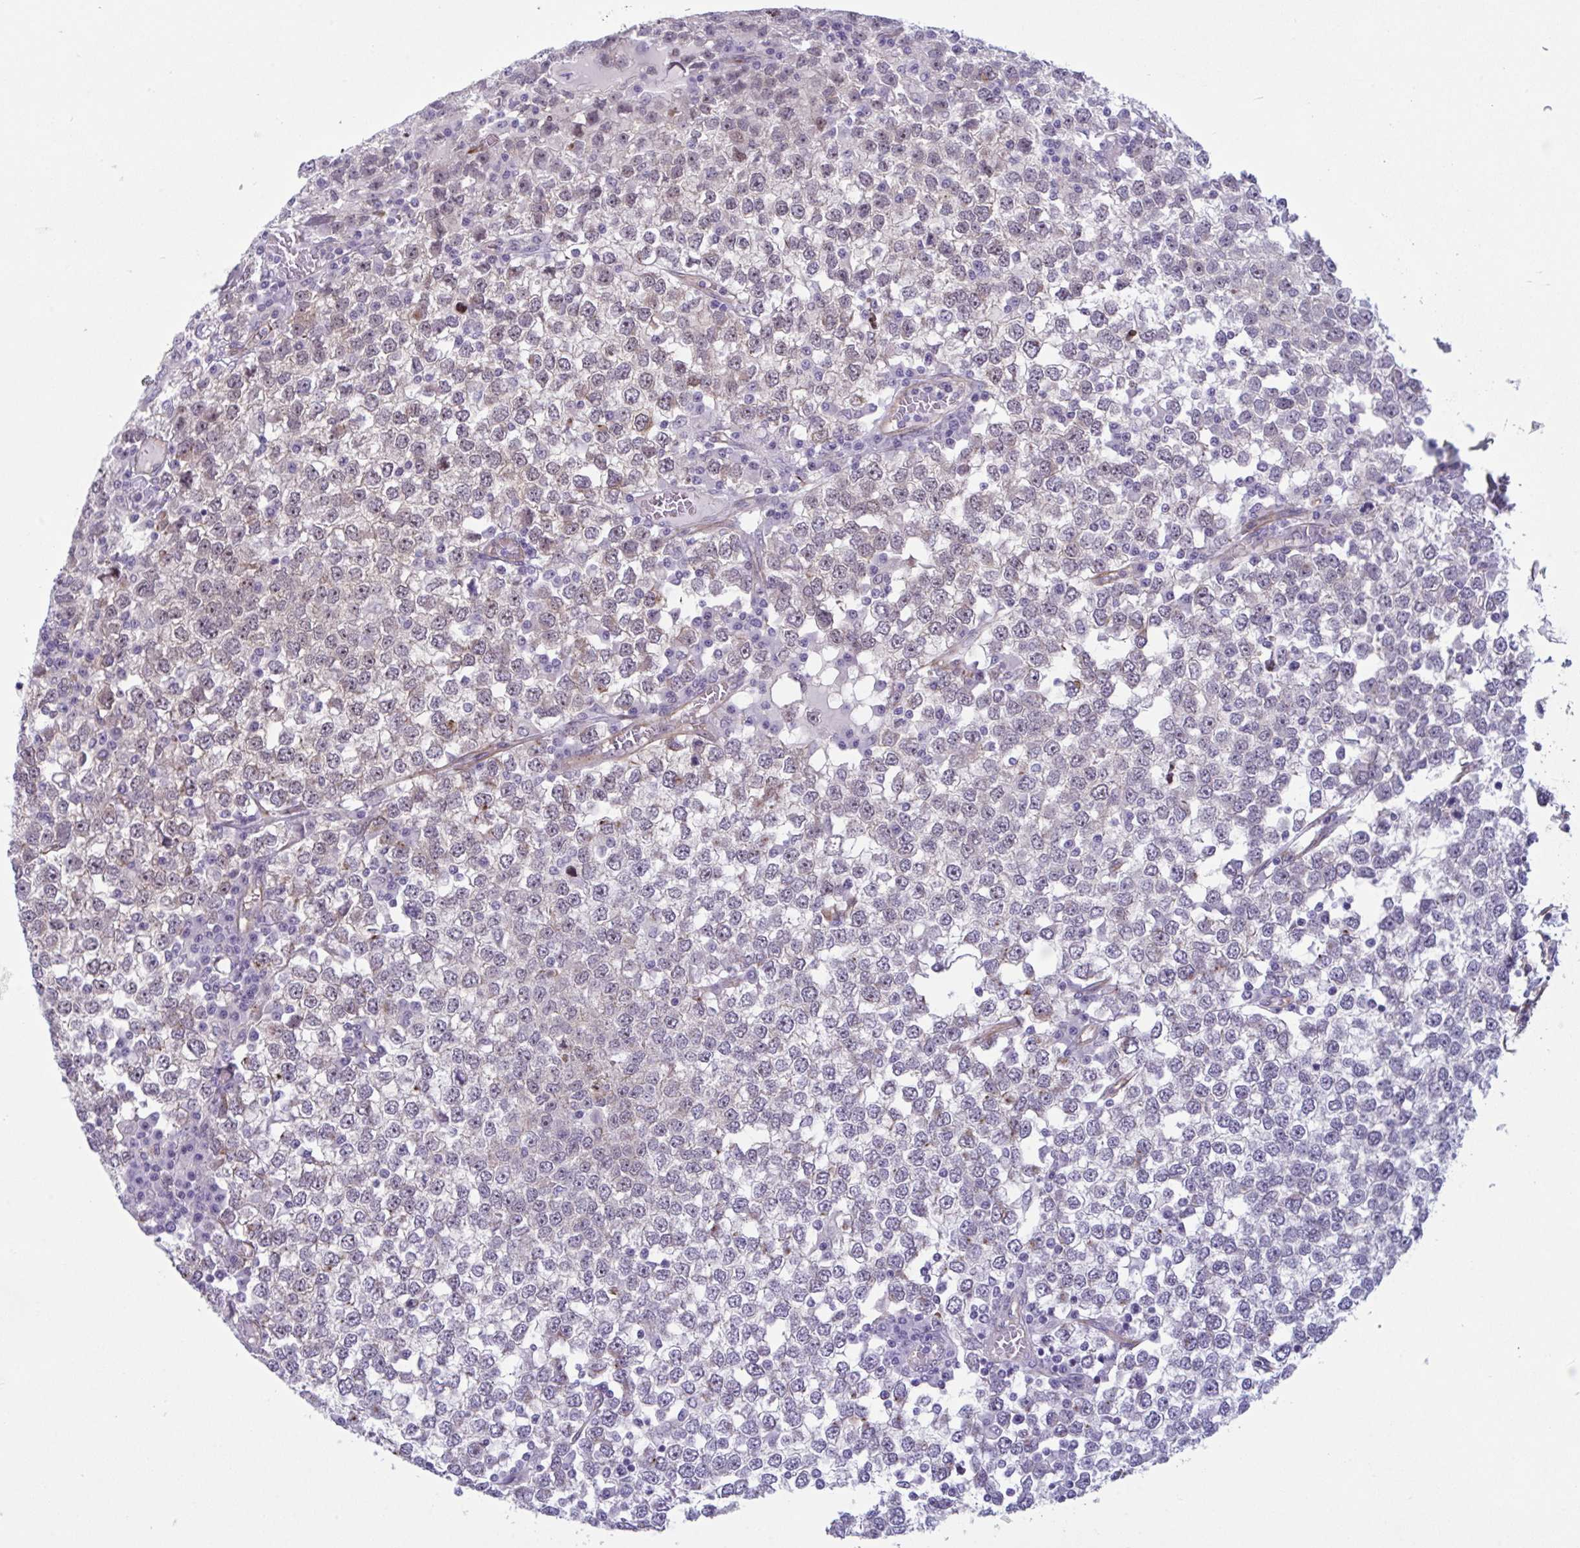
{"staining": {"intensity": "weak", "quantity": "25%-75%", "location": "cytoplasmic/membranous"}, "tissue": "testis cancer", "cell_type": "Tumor cells", "image_type": "cancer", "snomed": [{"axis": "morphology", "description": "Seminoma, NOS"}, {"axis": "topography", "description": "Testis"}], "caption": "The photomicrograph demonstrates staining of testis seminoma, revealing weak cytoplasmic/membranous protein expression (brown color) within tumor cells.", "gene": "PRRT4", "patient": {"sex": "male", "age": 65}}